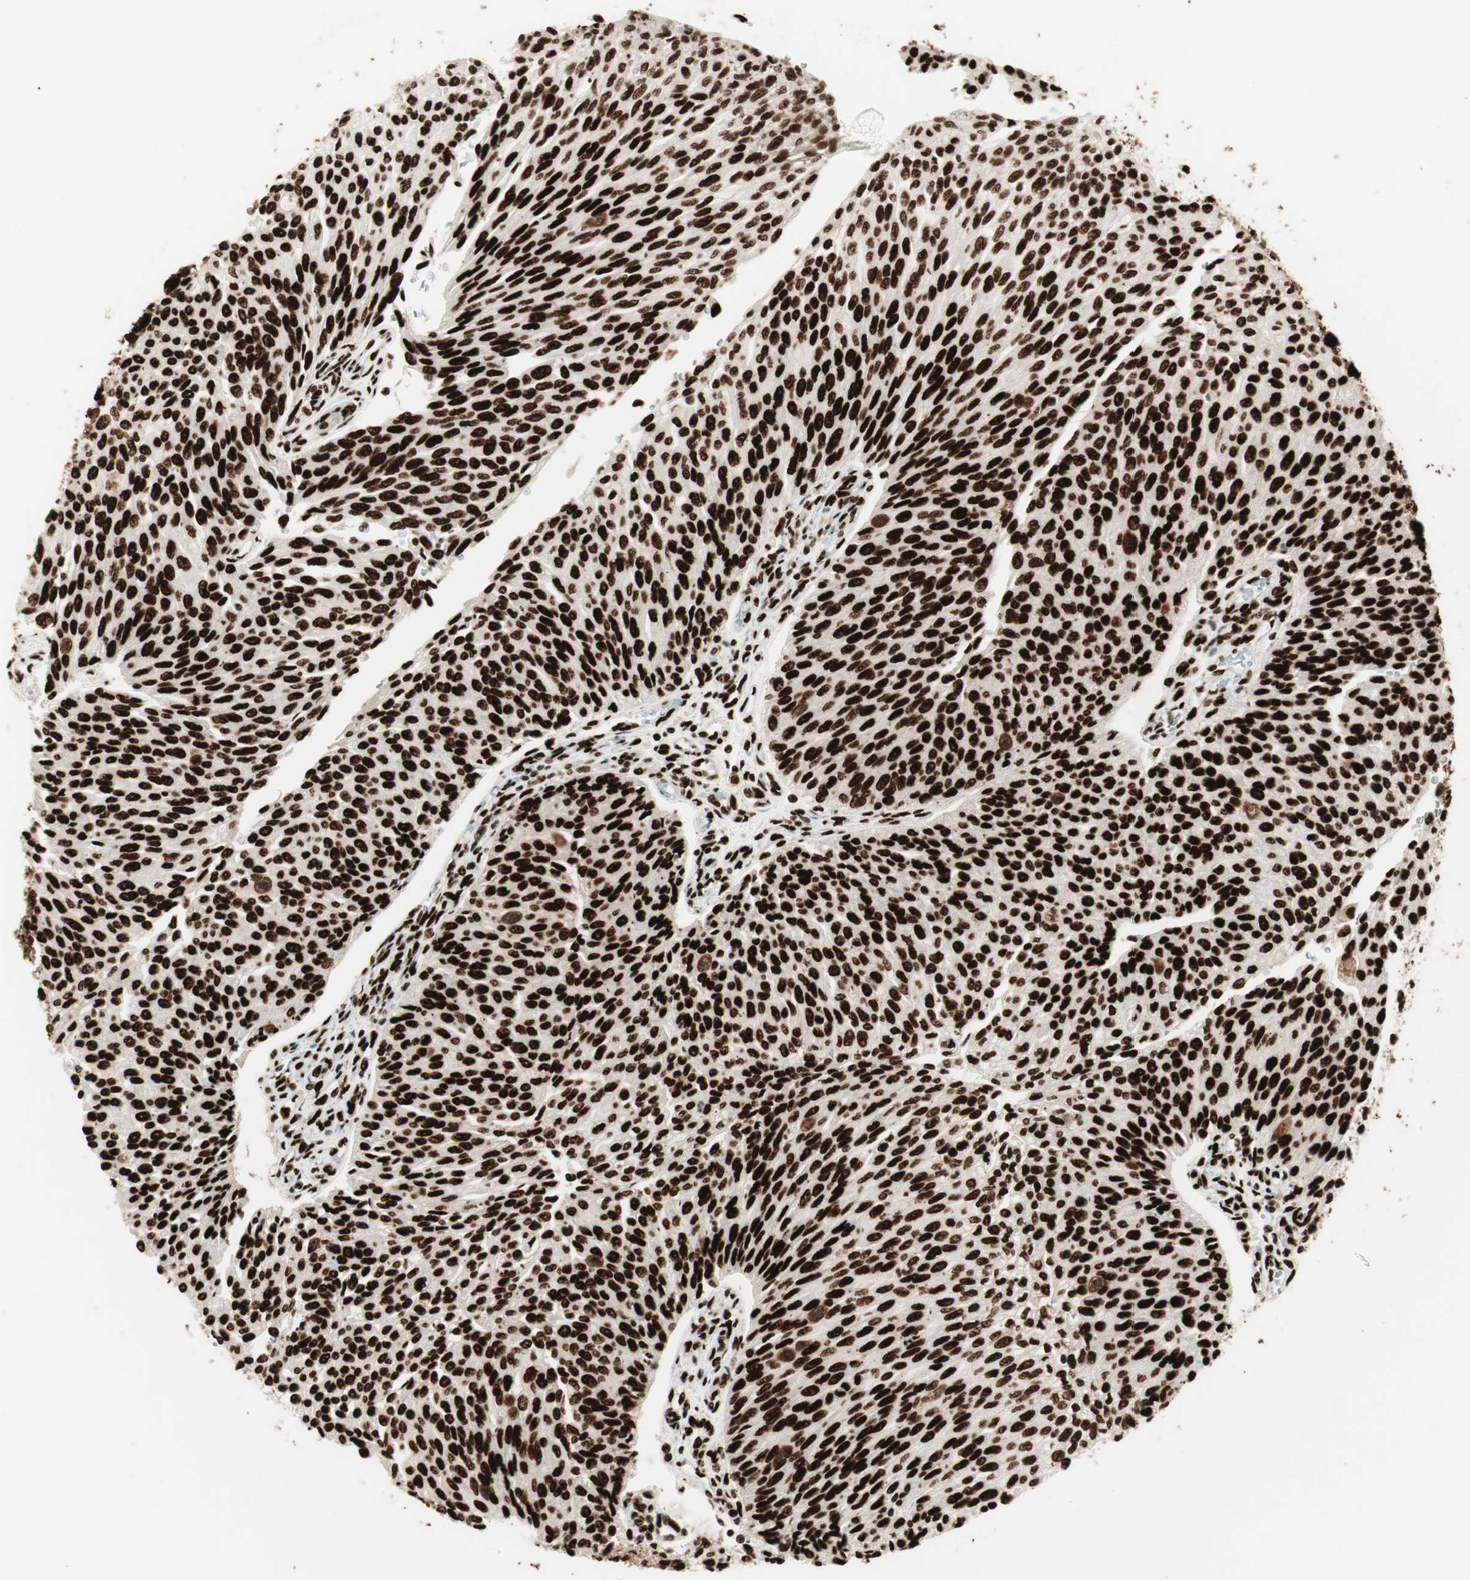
{"staining": {"intensity": "strong", "quantity": ">75%", "location": "nuclear"}, "tissue": "urothelial cancer", "cell_type": "Tumor cells", "image_type": "cancer", "snomed": [{"axis": "morphology", "description": "Urothelial carcinoma, Low grade"}, {"axis": "topography", "description": "Urinary bladder"}], "caption": "Brown immunohistochemical staining in human urothelial cancer reveals strong nuclear expression in approximately >75% of tumor cells.", "gene": "PSME3", "patient": {"sex": "female", "age": 79}}